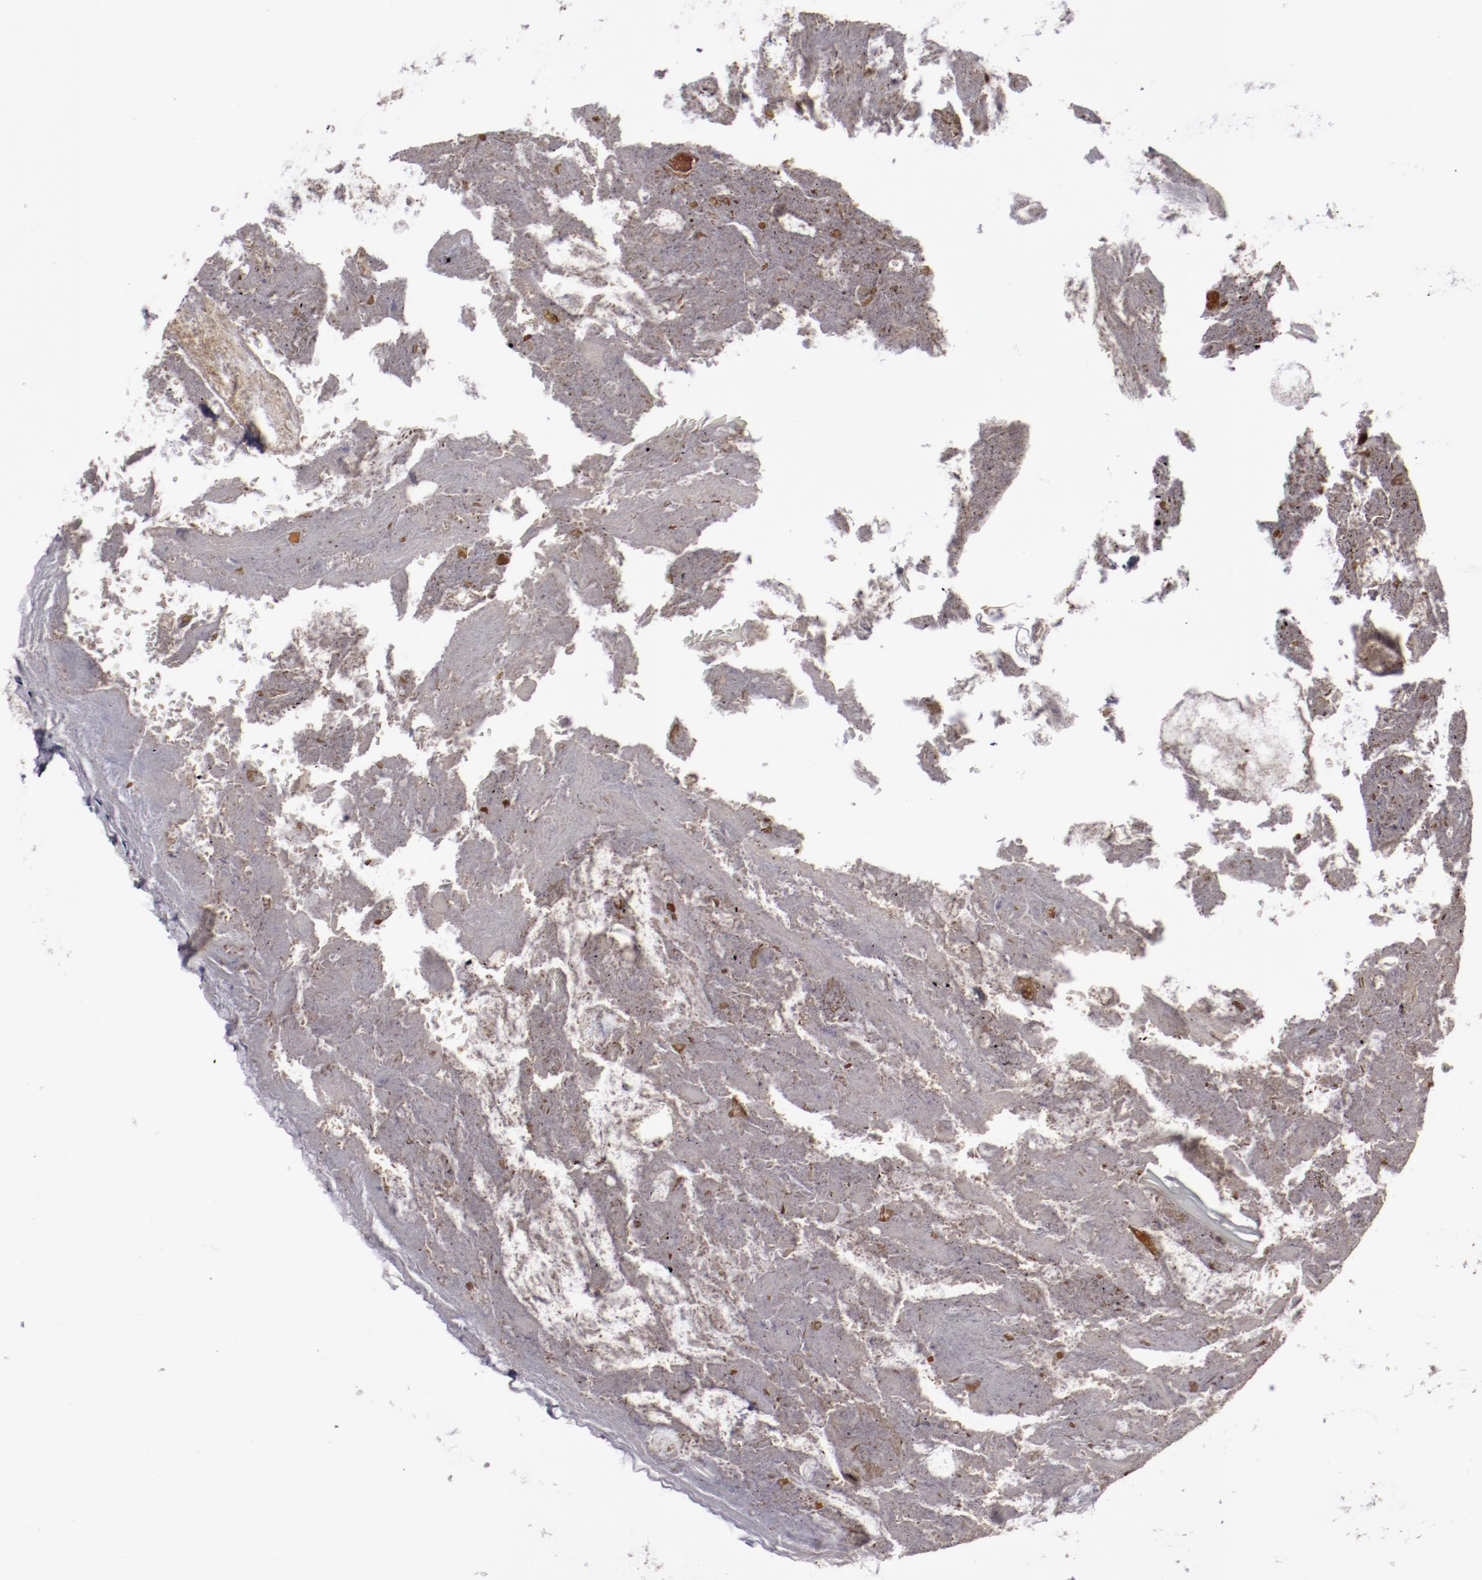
{"staining": {"intensity": "negative", "quantity": "none", "location": "none"}, "tissue": "appendix", "cell_type": "Glandular cells", "image_type": "normal", "snomed": [{"axis": "morphology", "description": "Normal tissue, NOS"}, {"axis": "topography", "description": "Appendix"}], "caption": "Immunohistochemical staining of unremarkable human appendix shows no significant expression in glandular cells.", "gene": "LEF1", "patient": {"sex": "female", "age": 10}}